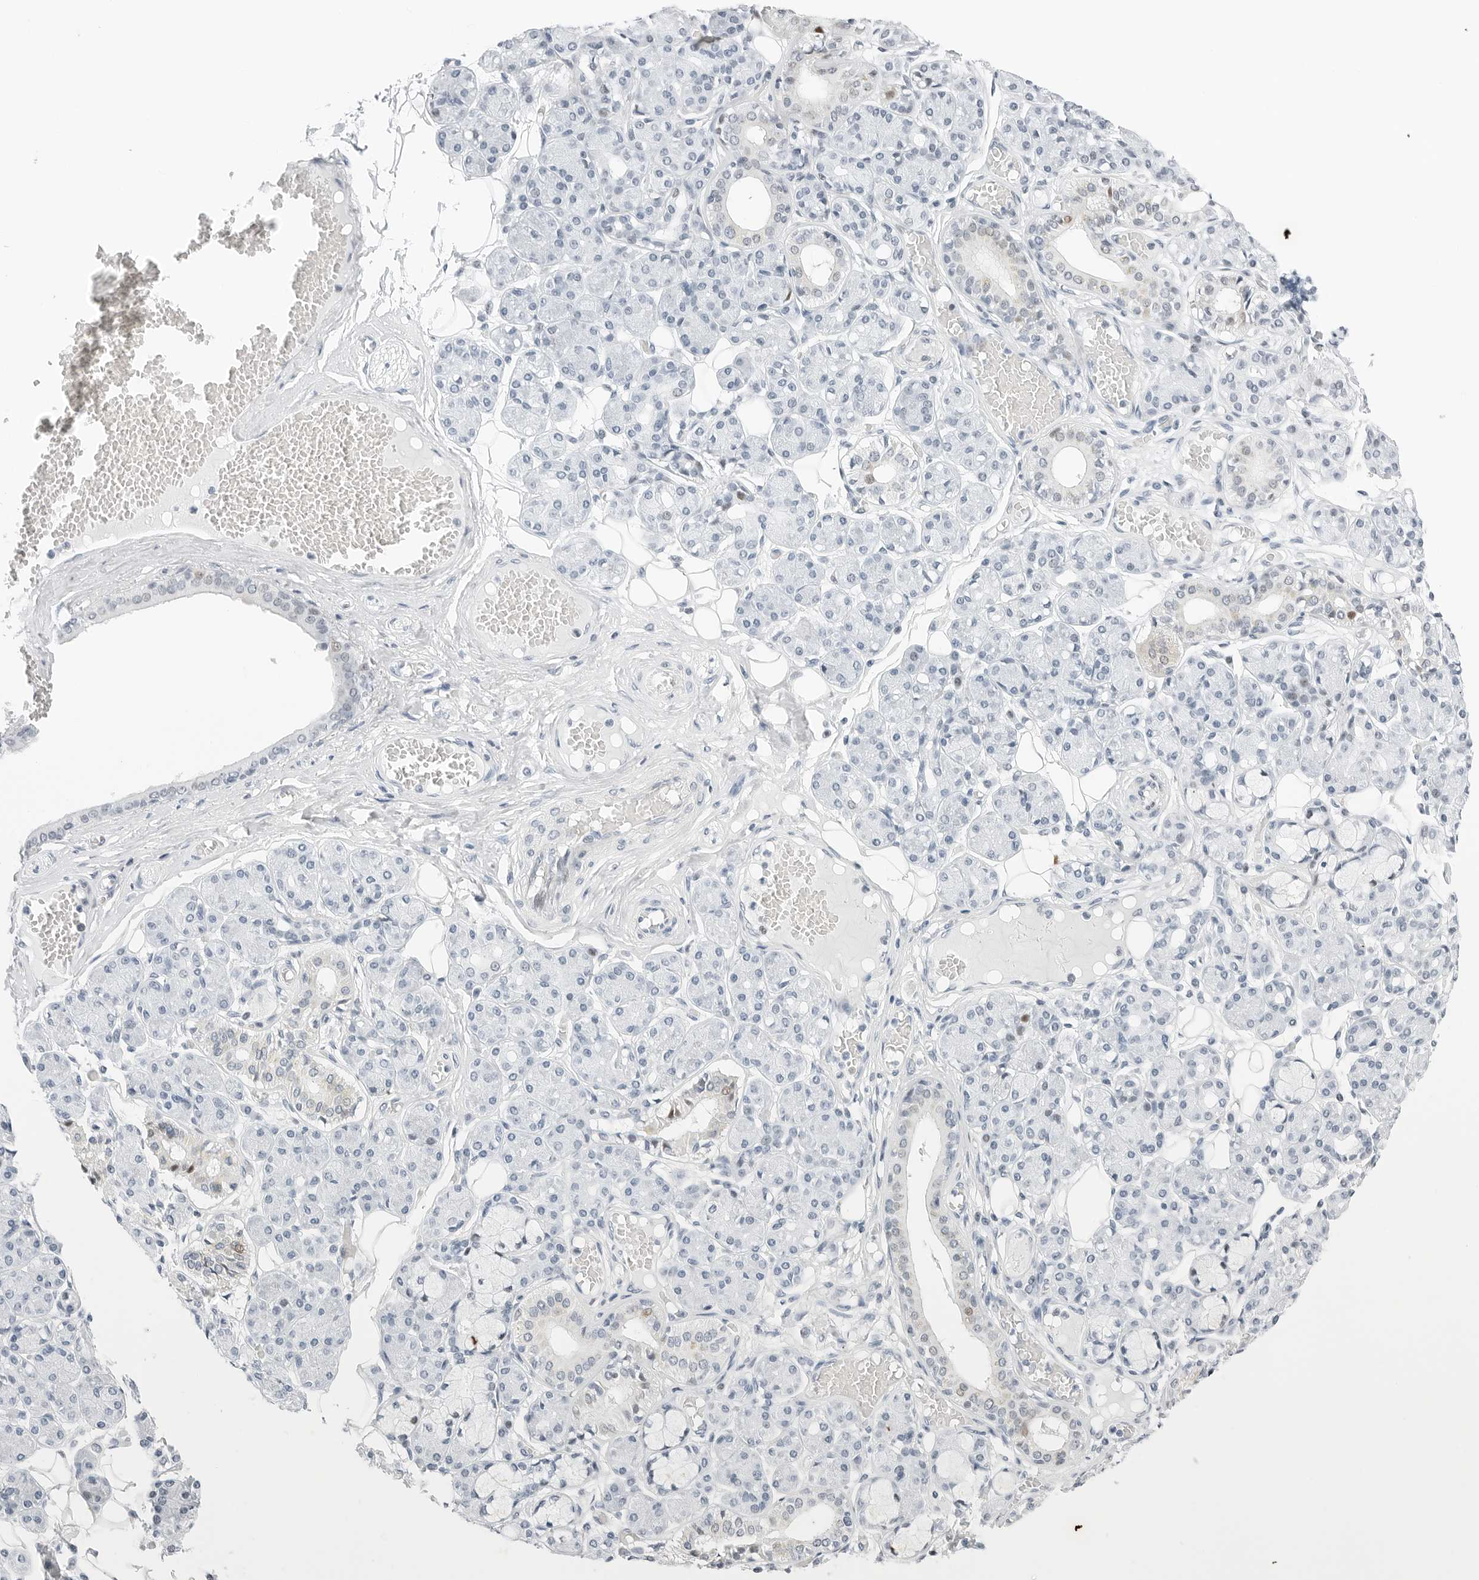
{"staining": {"intensity": "negative", "quantity": "none", "location": "none"}, "tissue": "salivary gland", "cell_type": "Glandular cells", "image_type": "normal", "snomed": [{"axis": "morphology", "description": "Normal tissue, NOS"}, {"axis": "topography", "description": "Salivary gland"}], "caption": "Immunohistochemical staining of unremarkable salivary gland exhibits no significant positivity in glandular cells. (DAB IHC with hematoxylin counter stain).", "gene": "NTMT2", "patient": {"sex": "male", "age": 63}}